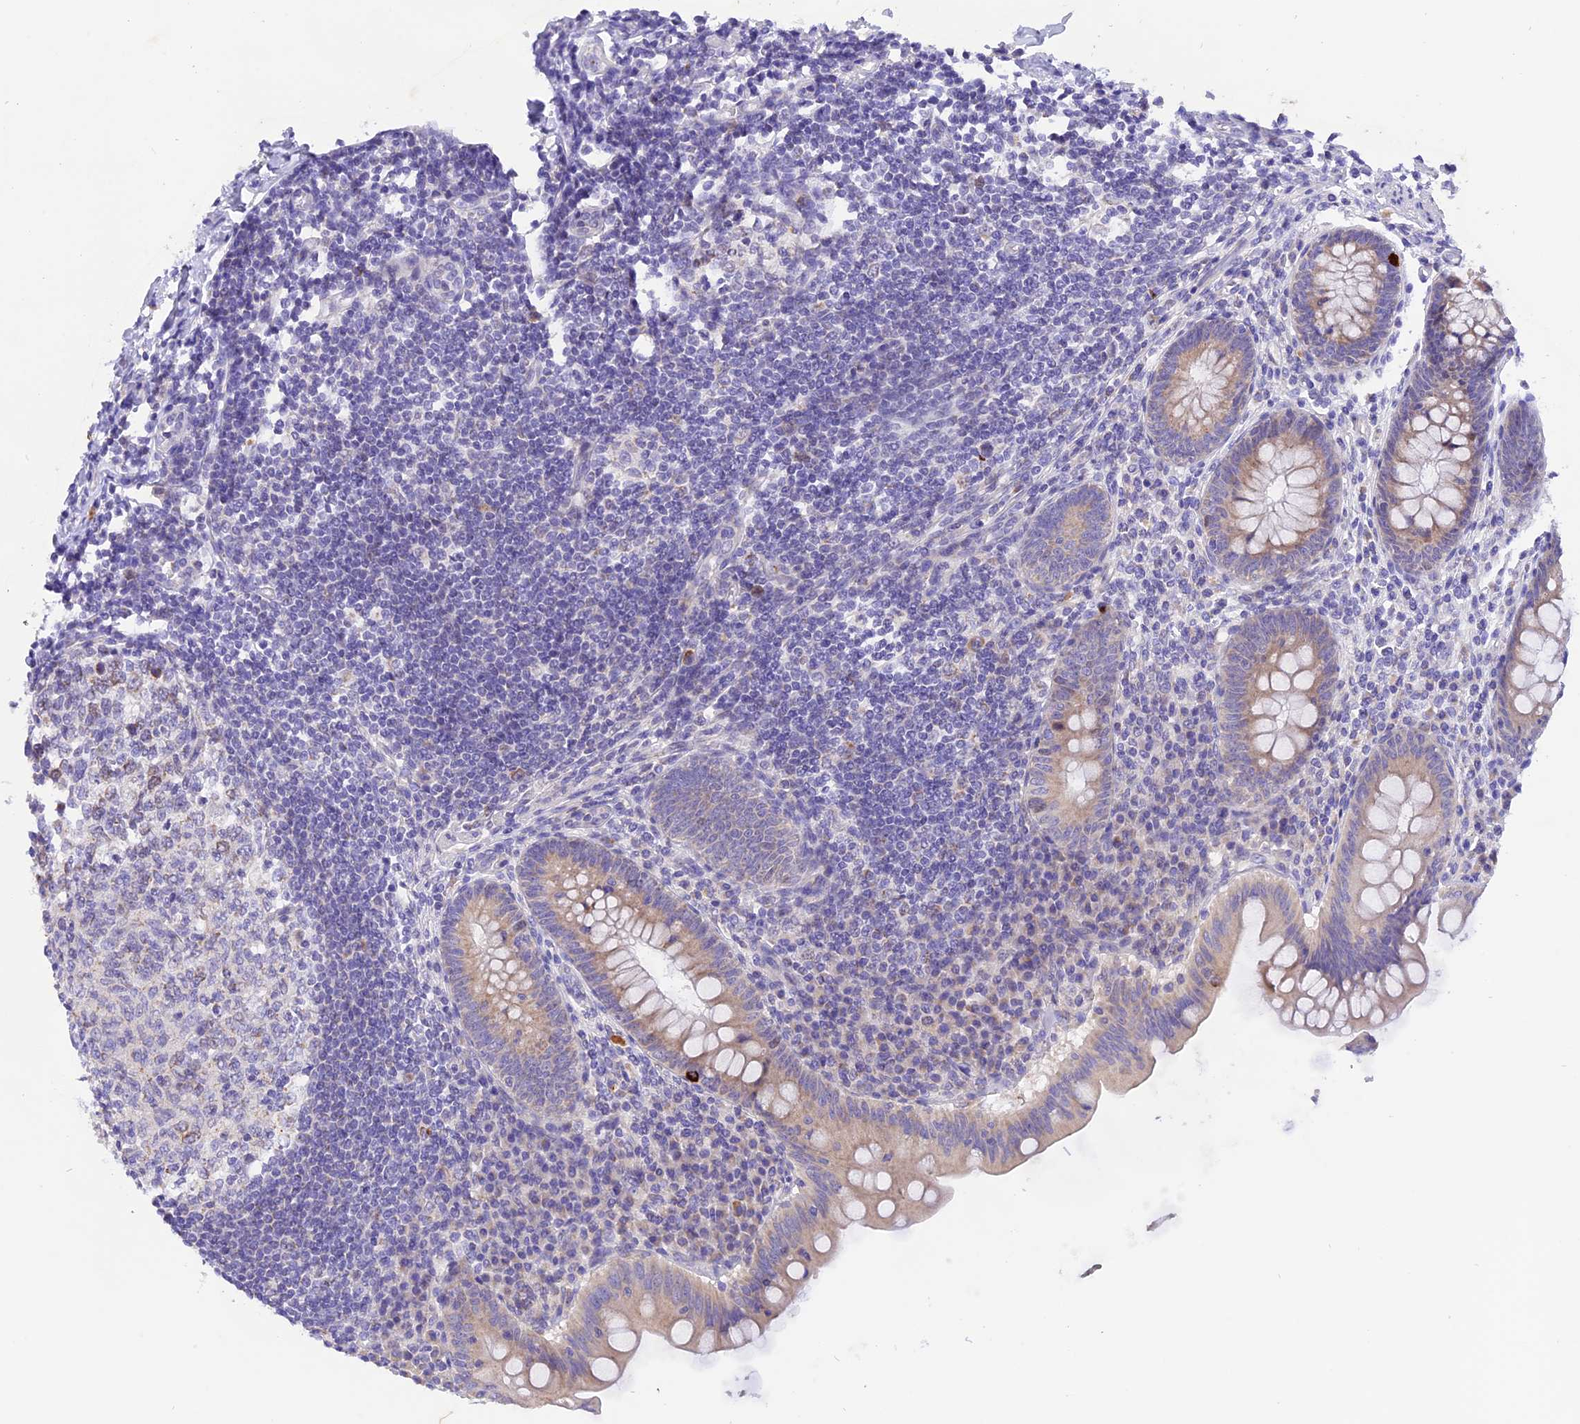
{"staining": {"intensity": "weak", "quantity": ">75%", "location": "cytoplasmic/membranous"}, "tissue": "appendix", "cell_type": "Glandular cells", "image_type": "normal", "snomed": [{"axis": "morphology", "description": "Normal tissue, NOS"}, {"axis": "topography", "description": "Appendix"}], "caption": "Approximately >75% of glandular cells in normal appendix display weak cytoplasmic/membranous protein positivity as visualized by brown immunohistochemical staining.", "gene": "PKIA", "patient": {"sex": "female", "age": 33}}